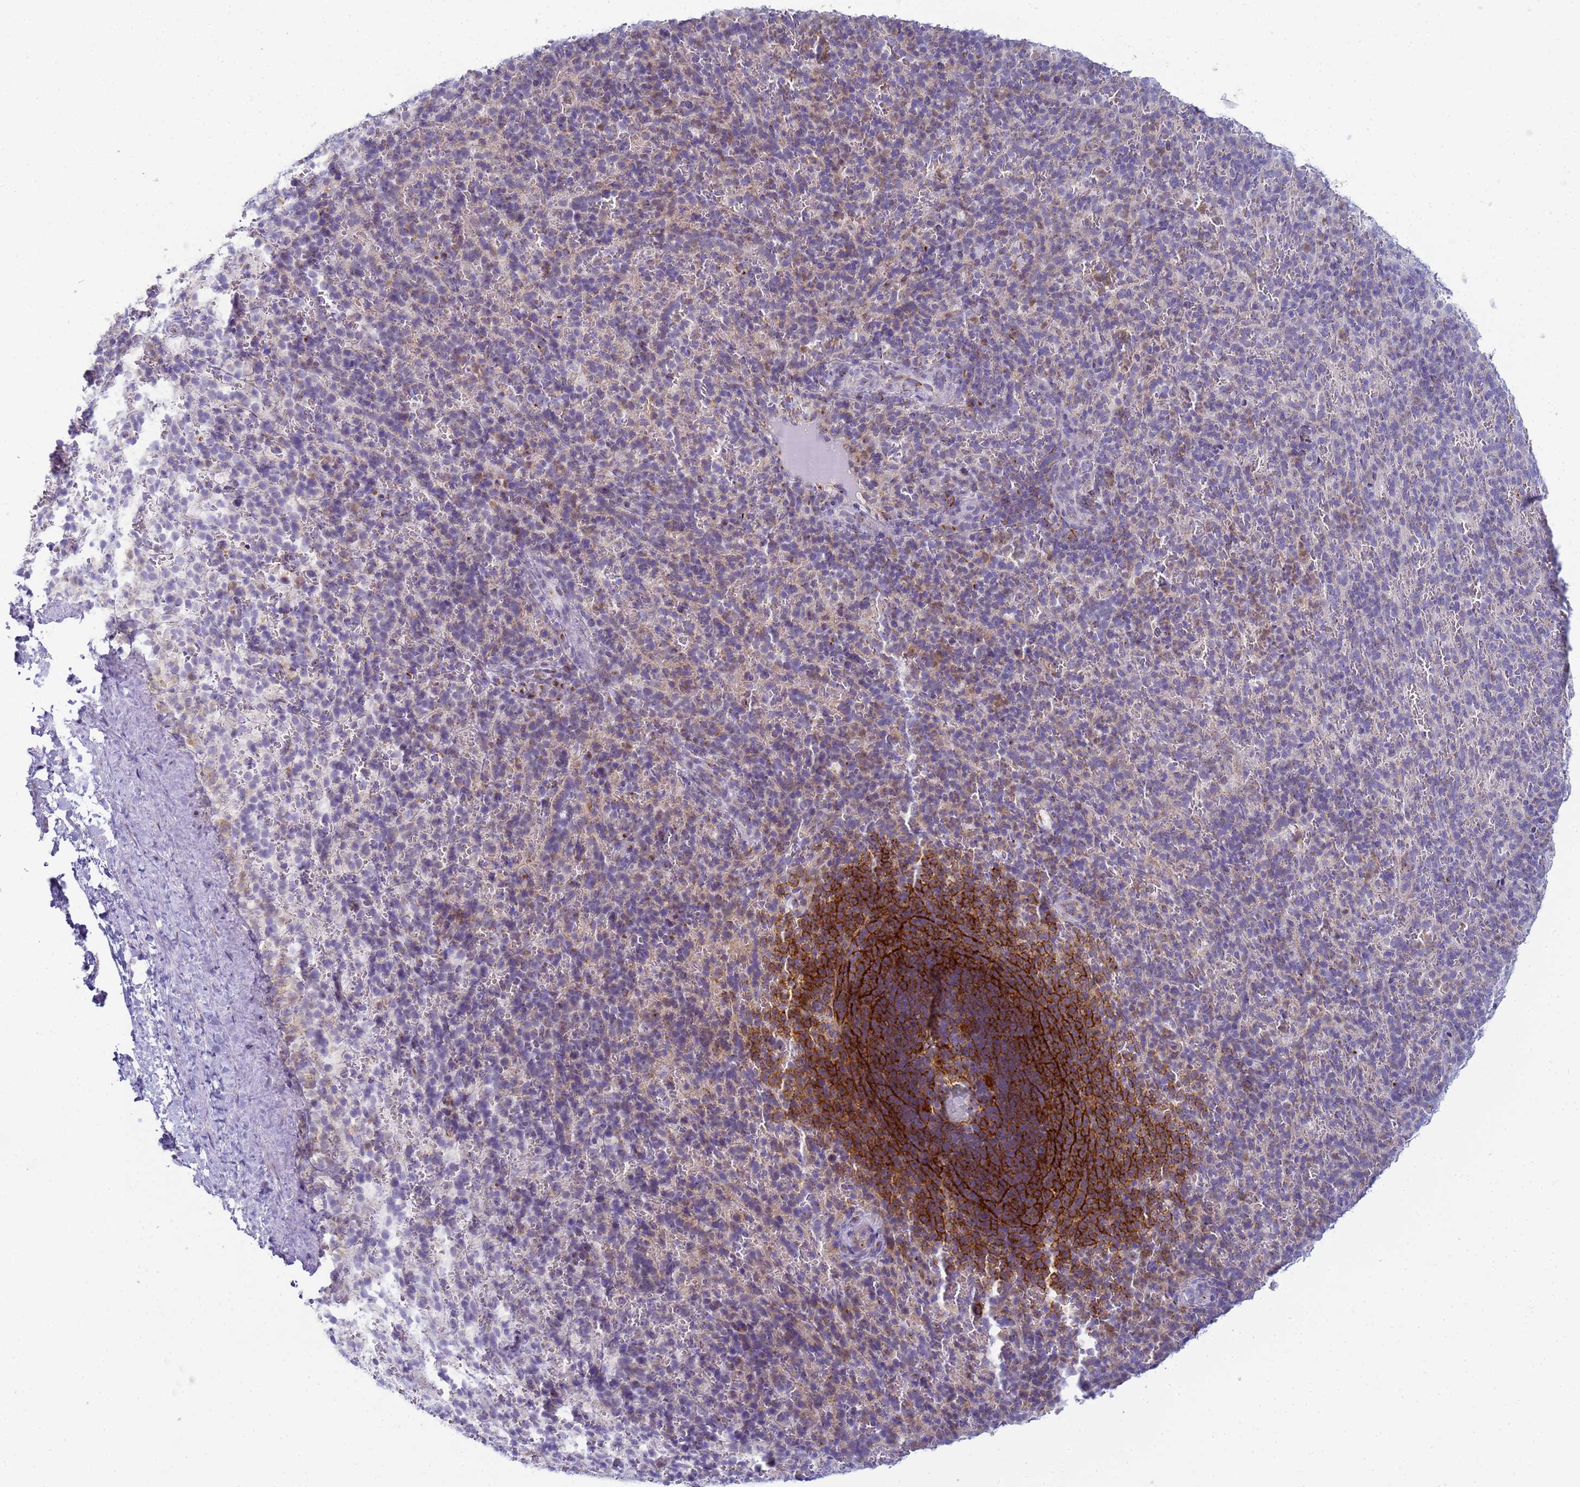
{"staining": {"intensity": "negative", "quantity": "none", "location": "none"}, "tissue": "spleen", "cell_type": "Cells in red pulp", "image_type": "normal", "snomed": [{"axis": "morphology", "description": "Normal tissue, NOS"}, {"axis": "topography", "description": "Spleen"}], "caption": "A micrograph of spleen stained for a protein shows no brown staining in cells in red pulp. (Immunohistochemistry, brightfield microscopy, high magnification).", "gene": "CR1", "patient": {"sex": "female", "age": 21}}